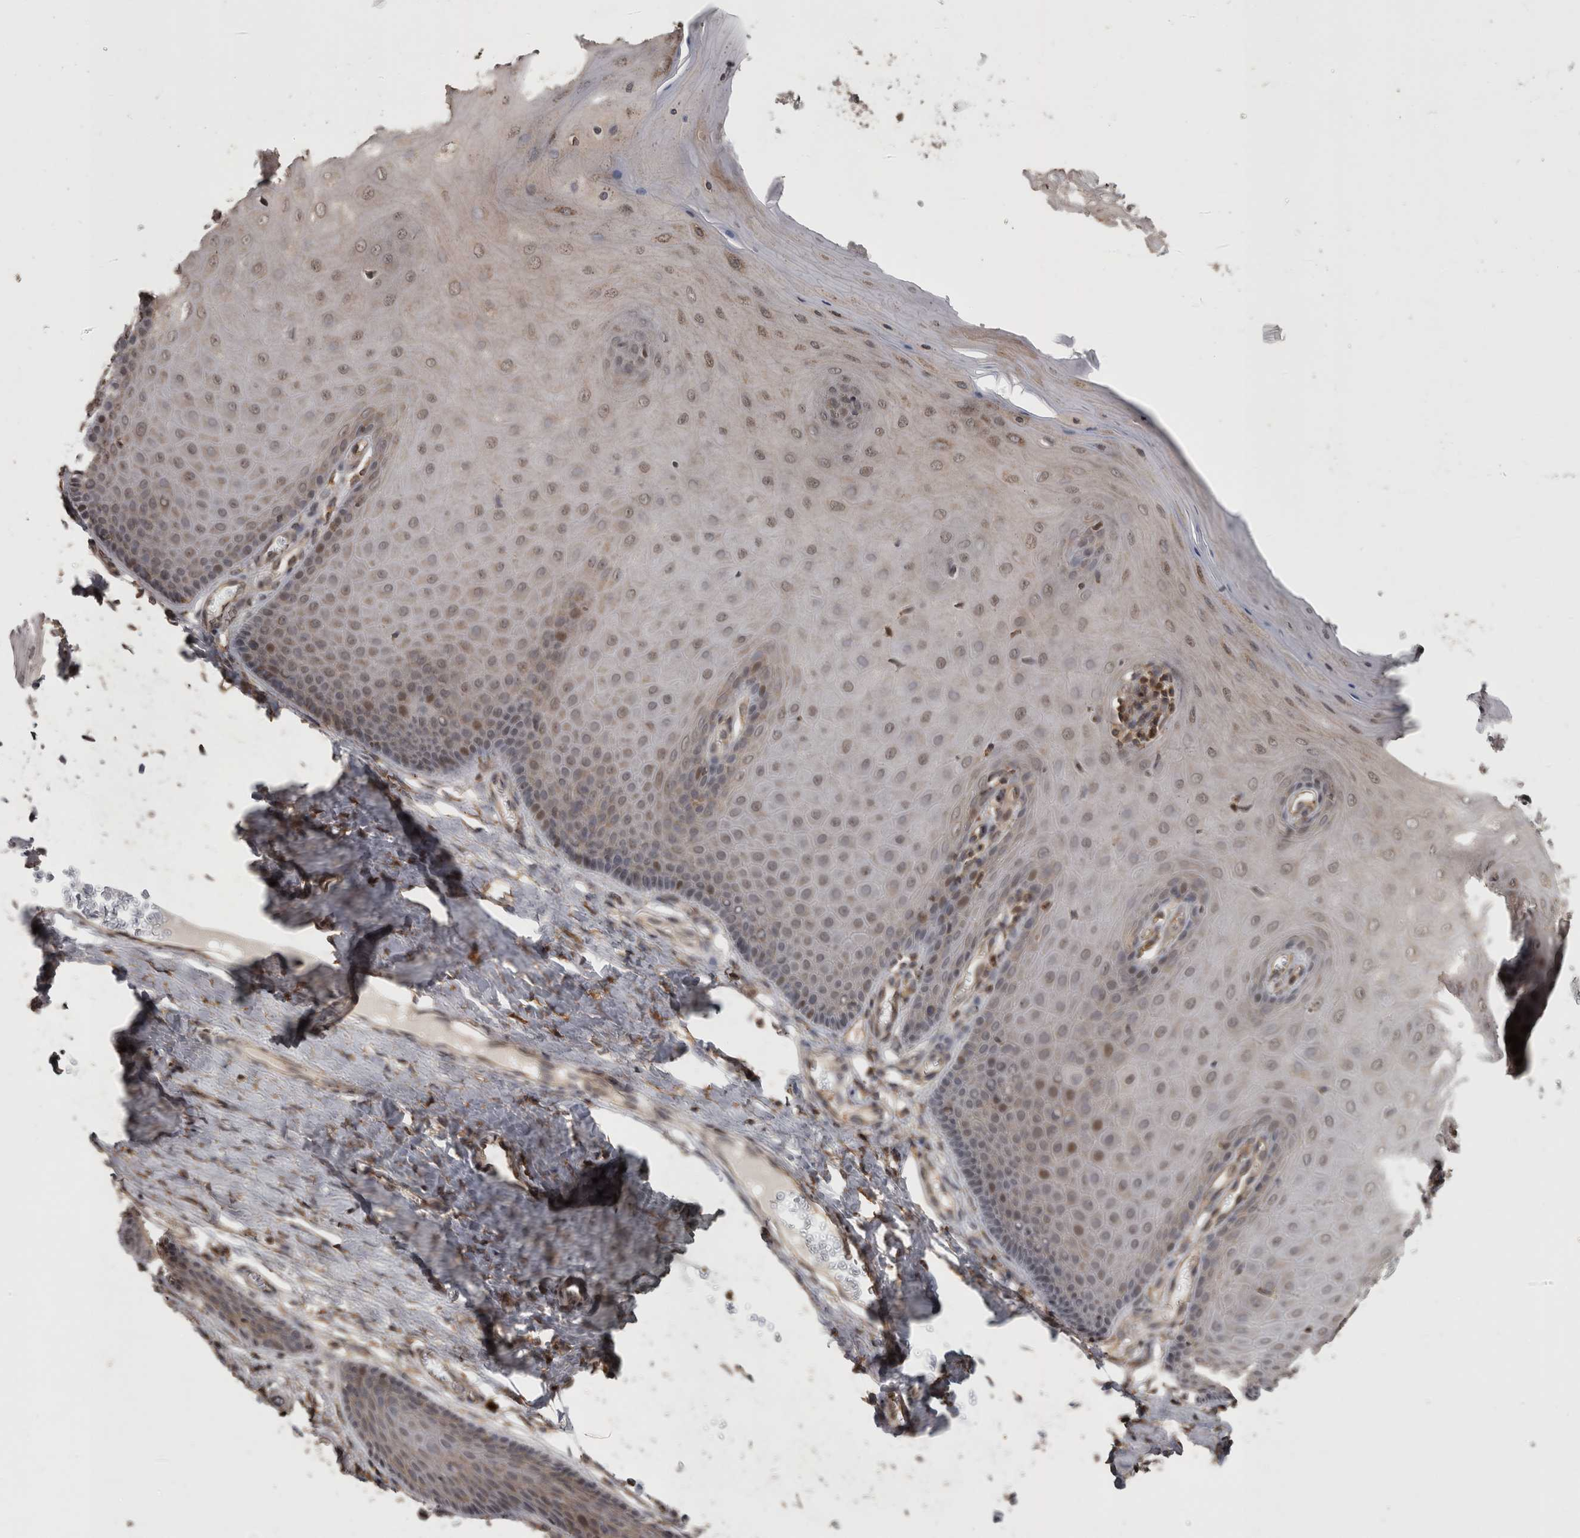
{"staining": {"intensity": "negative", "quantity": "none", "location": "none"}, "tissue": "cervix", "cell_type": "Glandular cells", "image_type": "normal", "snomed": [{"axis": "morphology", "description": "Normal tissue, NOS"}, {"axis": "topography", "description": "Cervix"}], "caption": "A high-resolution image shows immunohistochemistry staining of benign cervix, which reveals no significant expression in glandular cells. The staining is performed using DAB brown chromogen with nuclei counter-stained in using hematoxylin.", "gene": "ATXN2", "patient": {"sex": "female", "age": 55}}